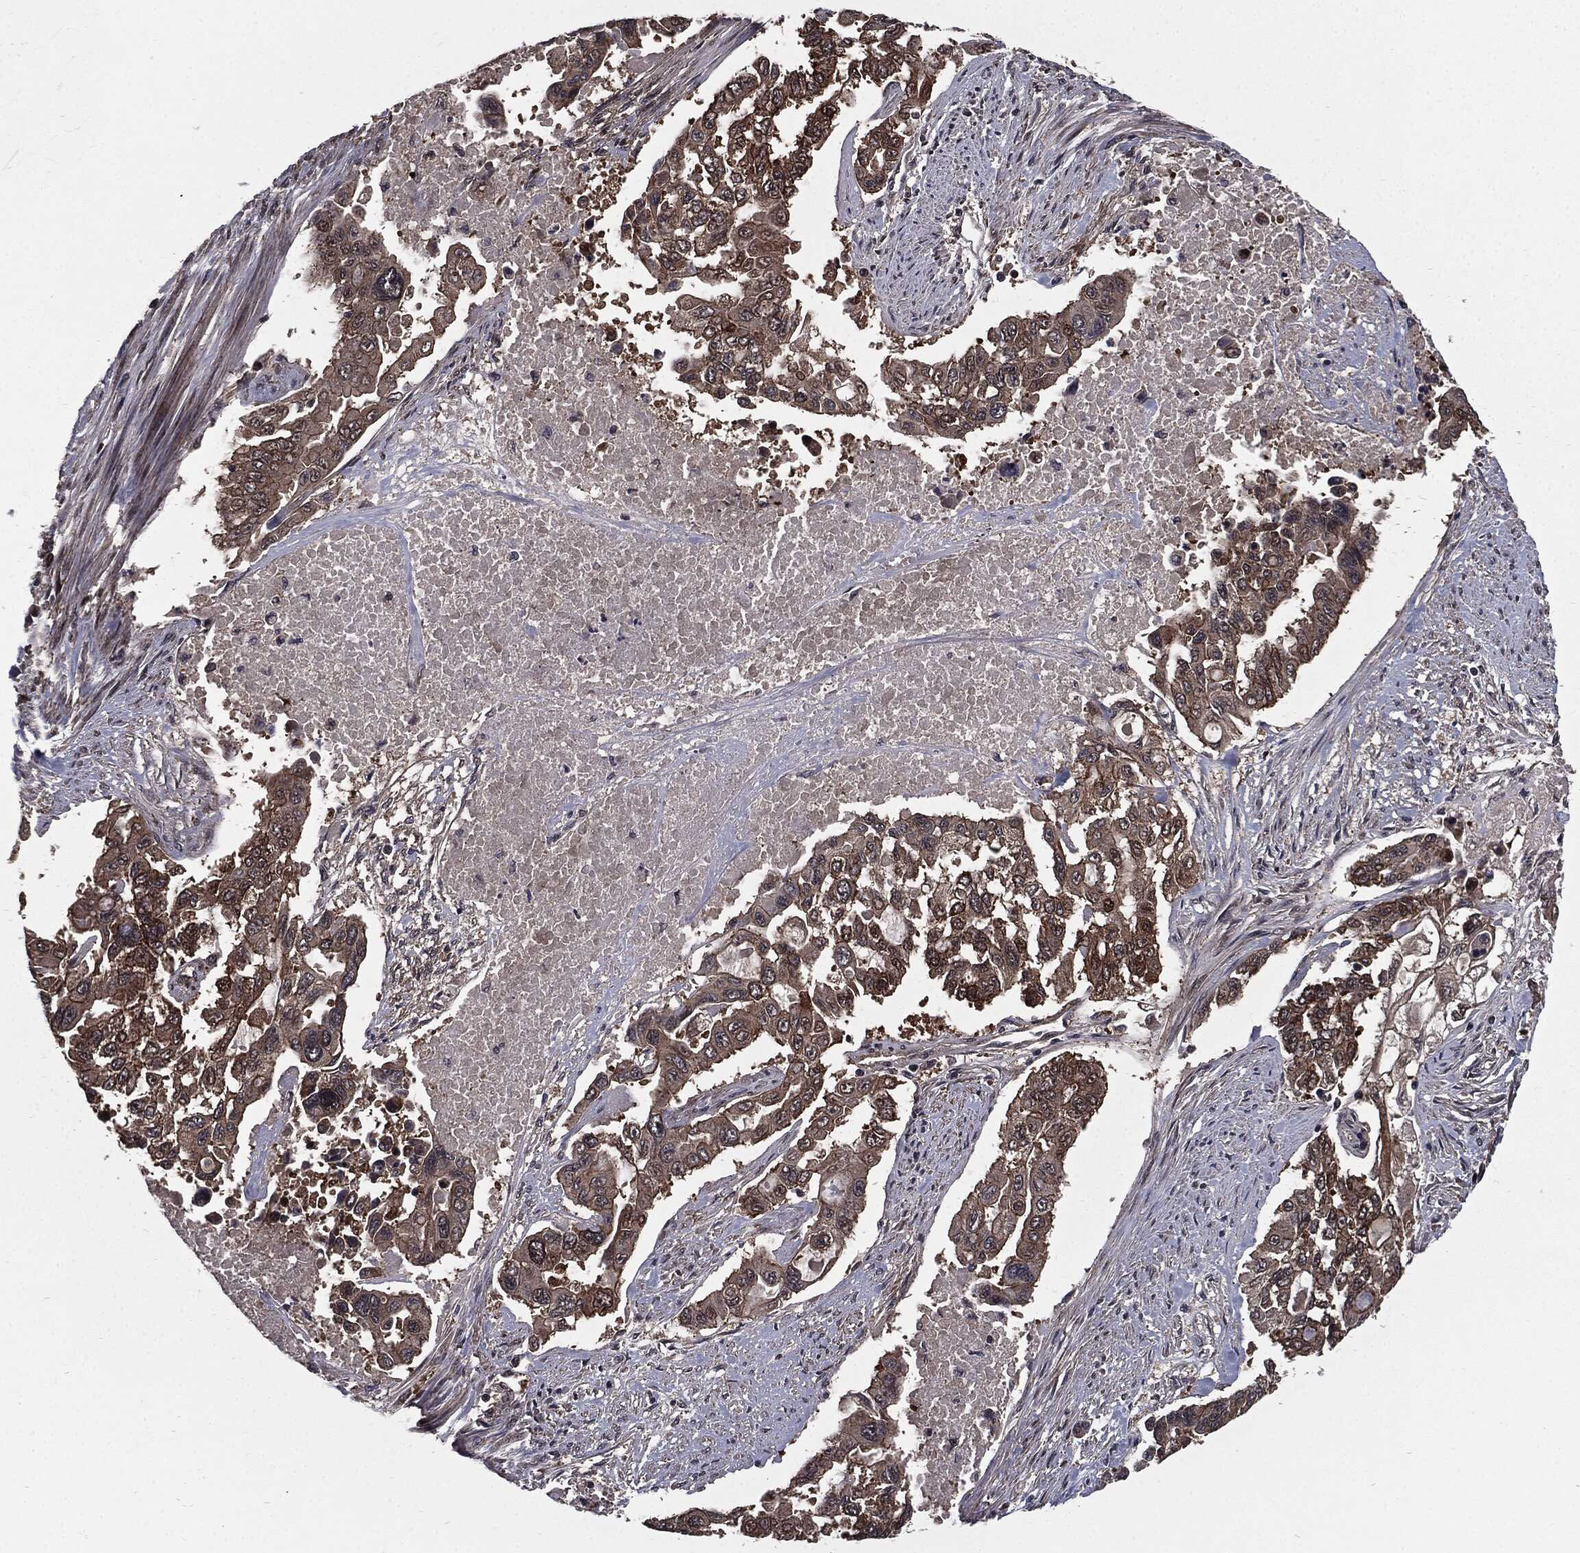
{"staining": {"intensity": "moderate", "quantity": "<25%", "location": "cytoplasmic/membranous"}, "tissue": "endometrial cancer", "cell_type": "Tumor cells", "image_type": "cancer", "snomed": [{"axis": "morphology", "description": "Adenocarcinoma, NOS"}, {"axis": "topography", "description": "Uterus"}], "caption": "Tumor cells reveal moderate cytoplasmic/membranous positivity in approximately <25% of cells in endometrial adenocarcinoma.", "gene": "PTPA", "patient": {"sex": "female", "age": 59}}